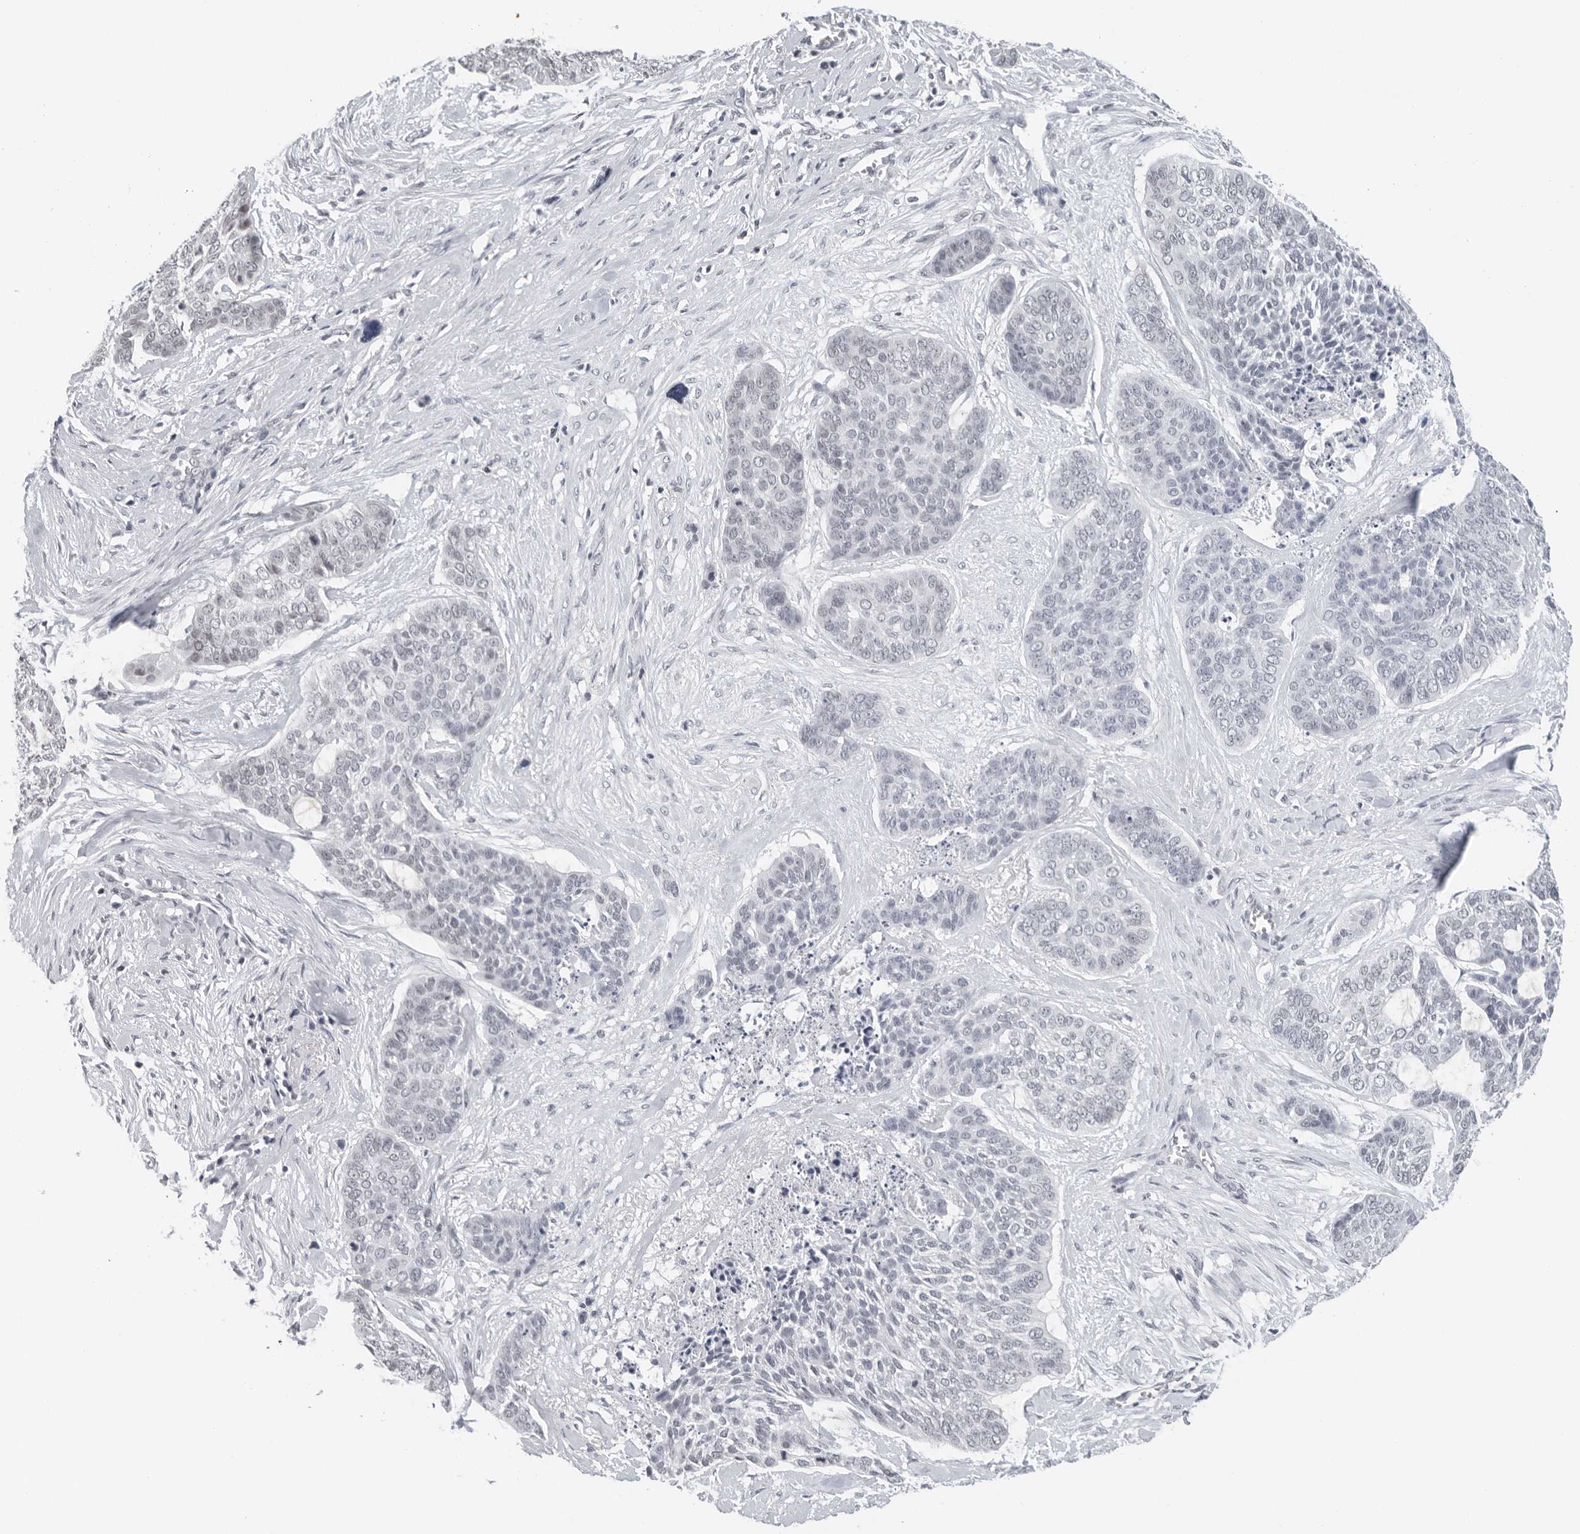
{"staining": {"intensity": "negative", "quantity": "none", "location": "none"}, "tissue": "skin cancer", "cell_type": "Tumor cells", "image_type": "cancer", "snomed": [{"axis": "morphology", "description": "Basal cell carcinoma"}, {"axis": "topography", "description": "Skin"}], "caption": "DAB (3,3'-diaminobenzidine) immunohistochemical staining of basal cell carcinoma (skin) exhibits no significant expression in tumor cells. The staining was performed using DAB (3,3'-diaminobenzidine) to visualize the protein expression in brown, while the nuclei were stained in blue with hematoxylin (Magnification: 20x).", "gene": "FLG2", "patient": {"sex": "female", "age": 64}}